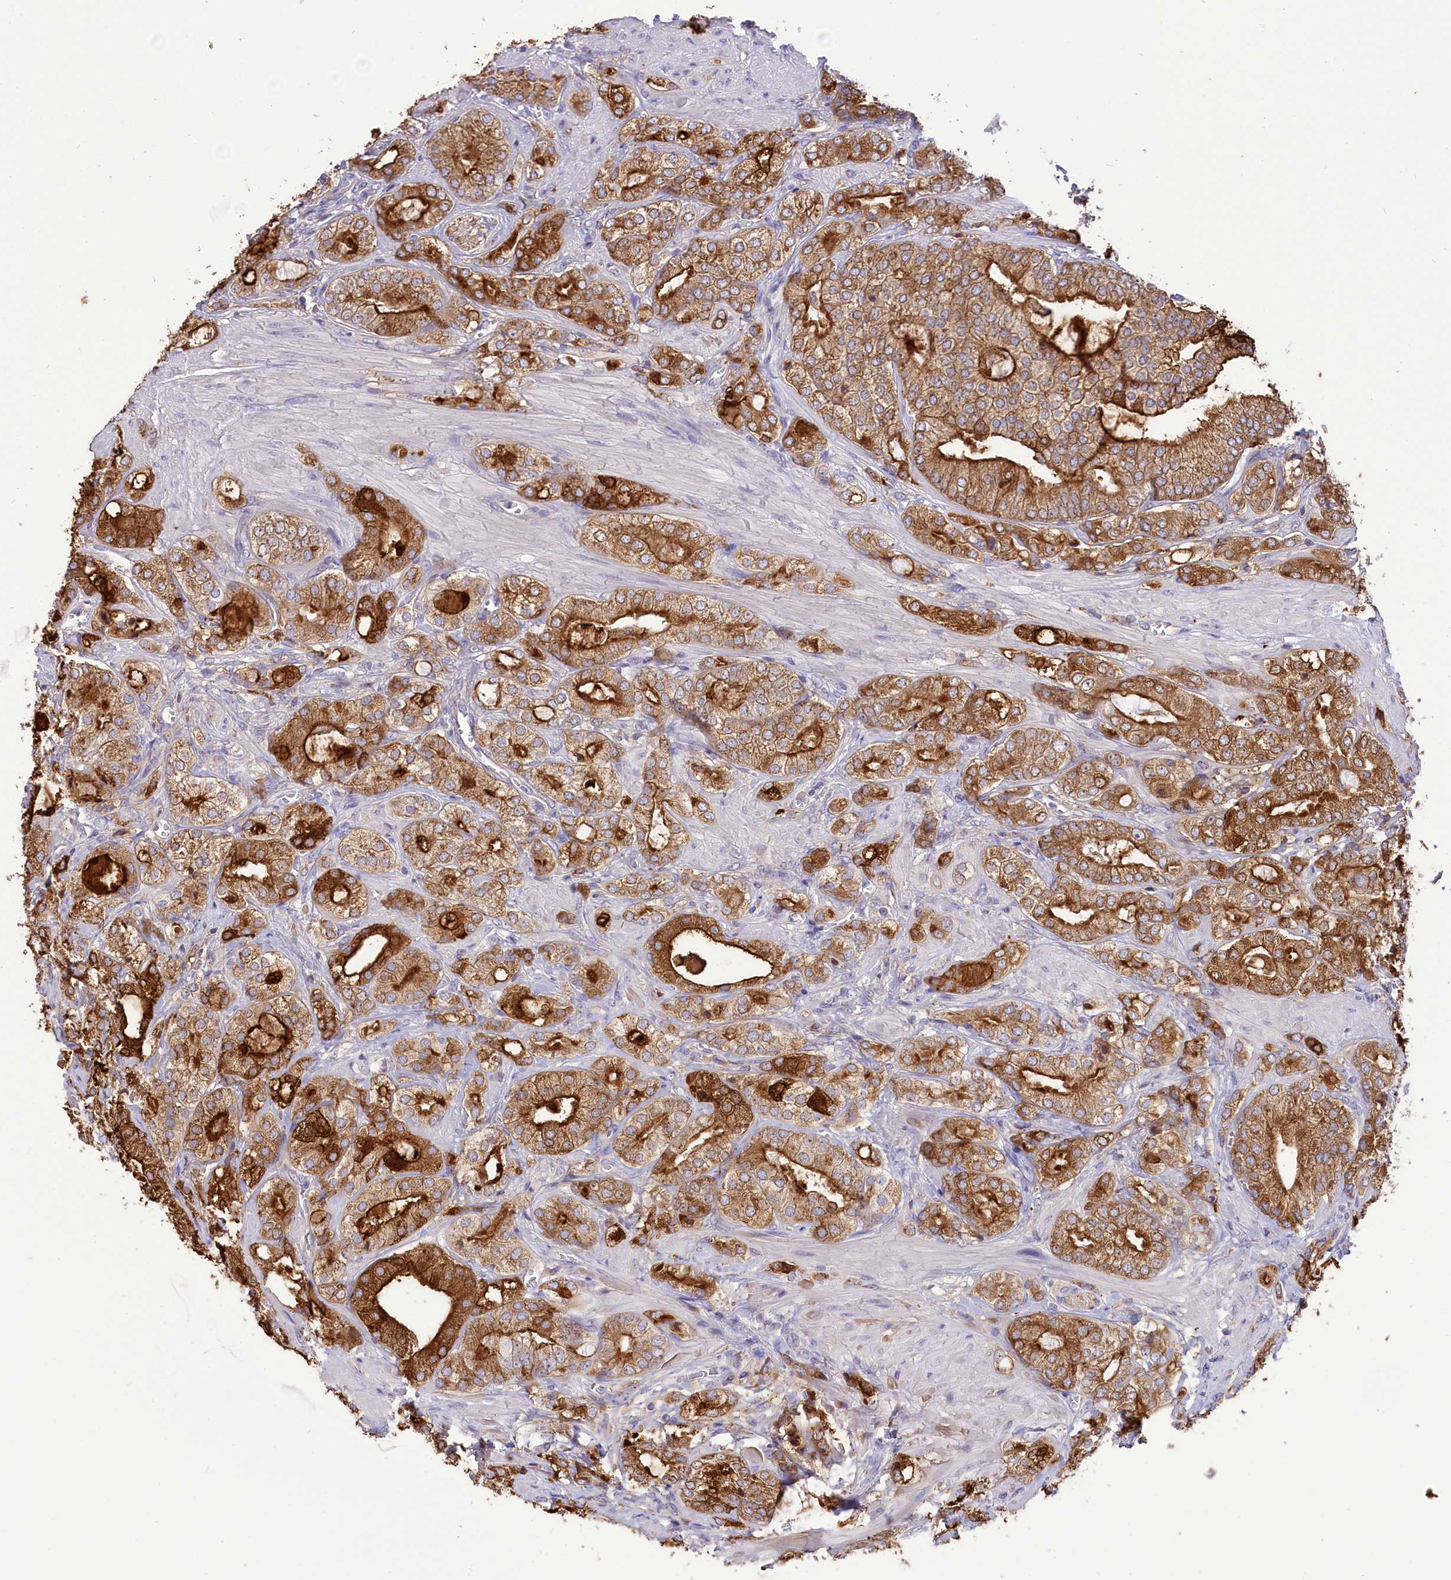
{"staining": {"intensity": "strong", "quantity": ">75%", "location": "cytoplasmic/membranous"}, "tissue": "prostate cancer", "cell_type": "Tumor cells", "image_type": "cancer", "snomed": [{"axis": "morphology", "description": "Adenocarcinoma, High grade"}, {"axis": "topography", "description": "Prostate"}], "caption": "Human prostate cancer stained with a brown dye reveals strong cytoplasmic/membranous positive expression in approximately >75% of tumor cells.", "gene": "DCAF16", "patient": {"sex": "male", "age": 50}}